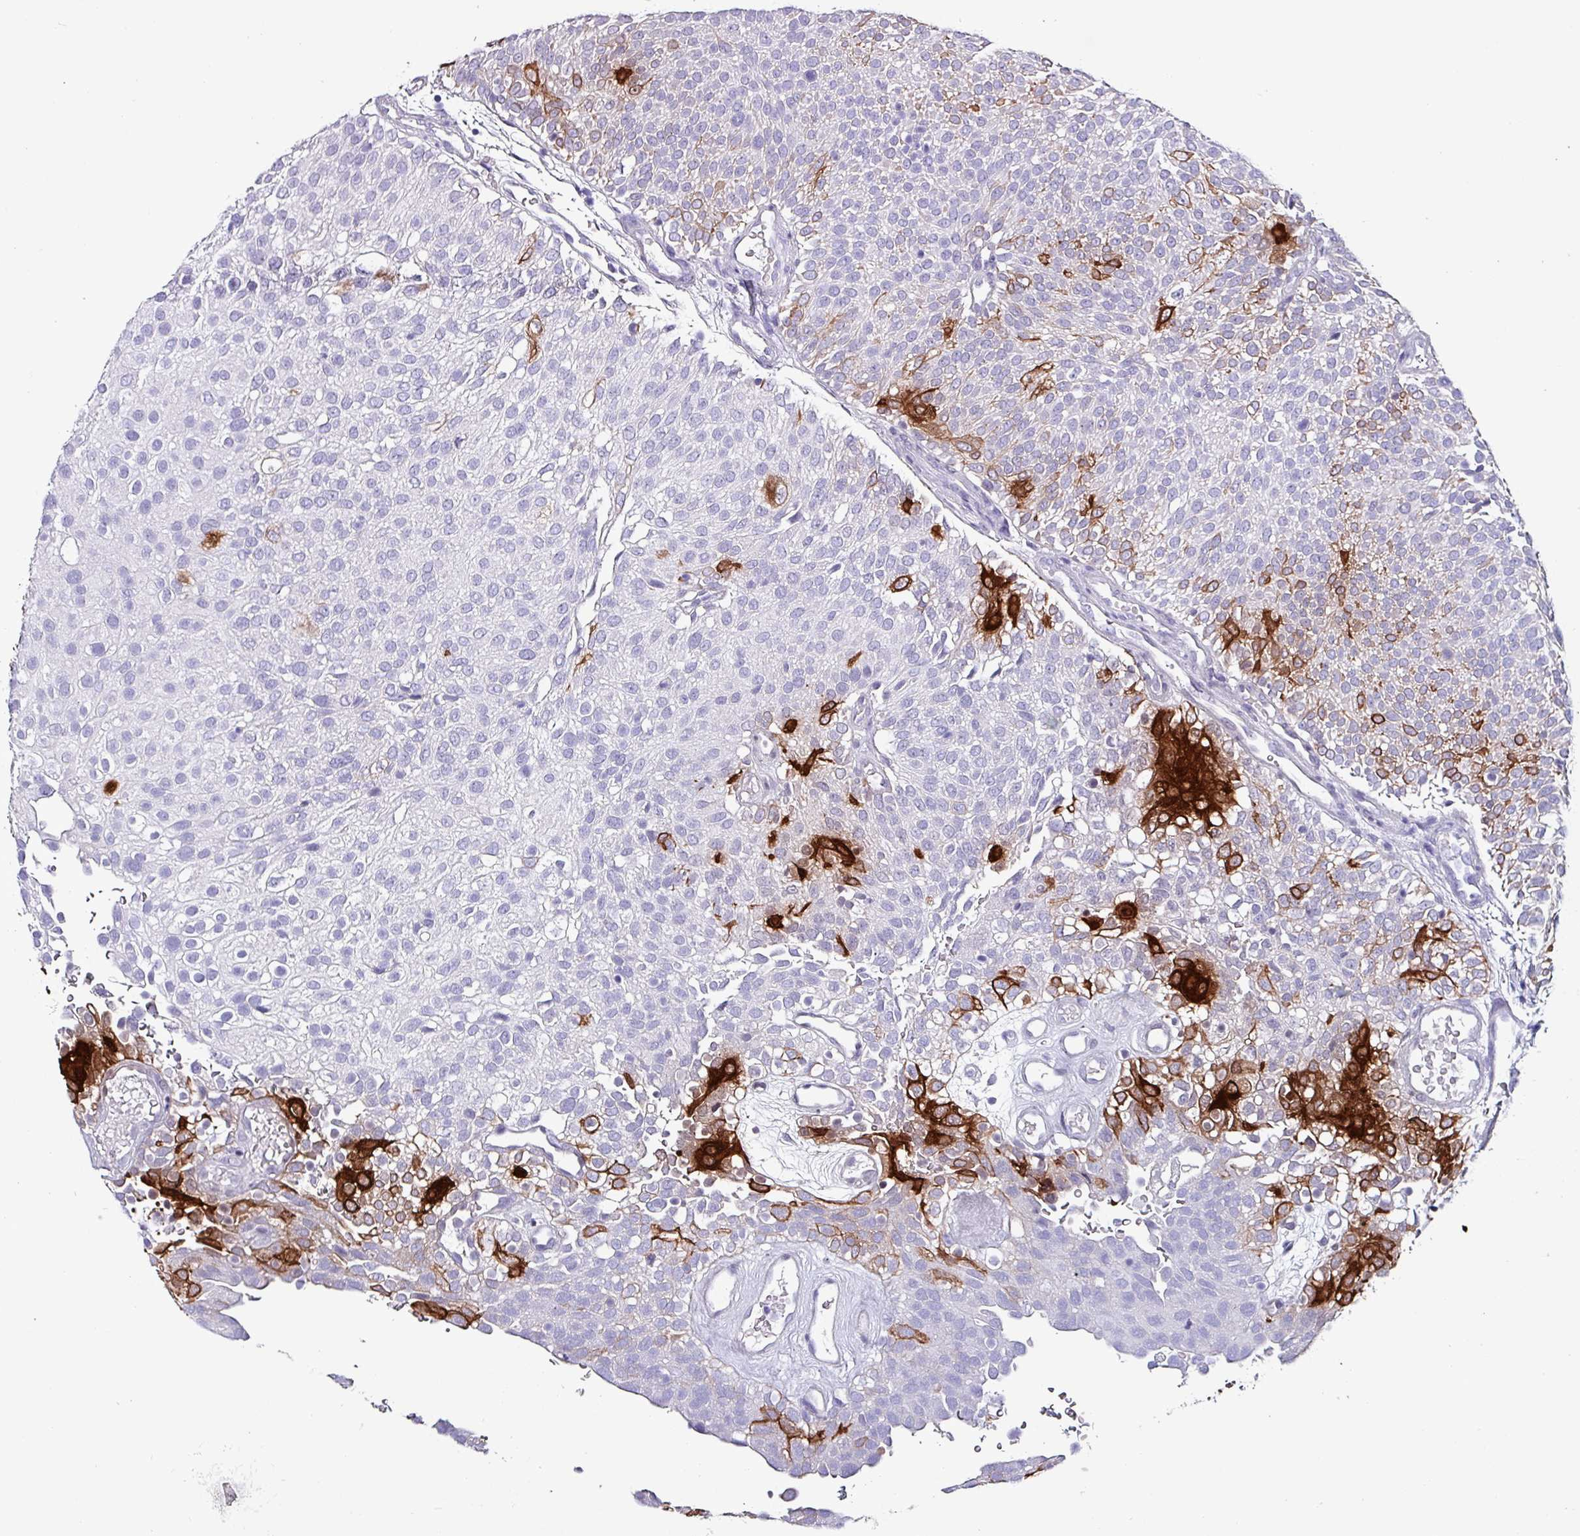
{"staining": {"intensity": "strong", "quantity": "<25%", "location": "cytoplasmic/membranous"}, "tissue": "urothelial cancer", "cell_type": "Tumor cells", "image_type": "cancer", "snomed": [{"axis": "morphology", "description": "Urothelial carcinoma, Low grade"}, {"axis": "topography", "description": "Urinary bladder"}], "caption": "Human low-grade urothelial carcinoma stained with a brown dye demonstrates strong cytoplasmic/membranous positive positivity in about <25% of tumor cells.", "gene": "KRT6C", "patient": {"sex": "male", "age": 78}}